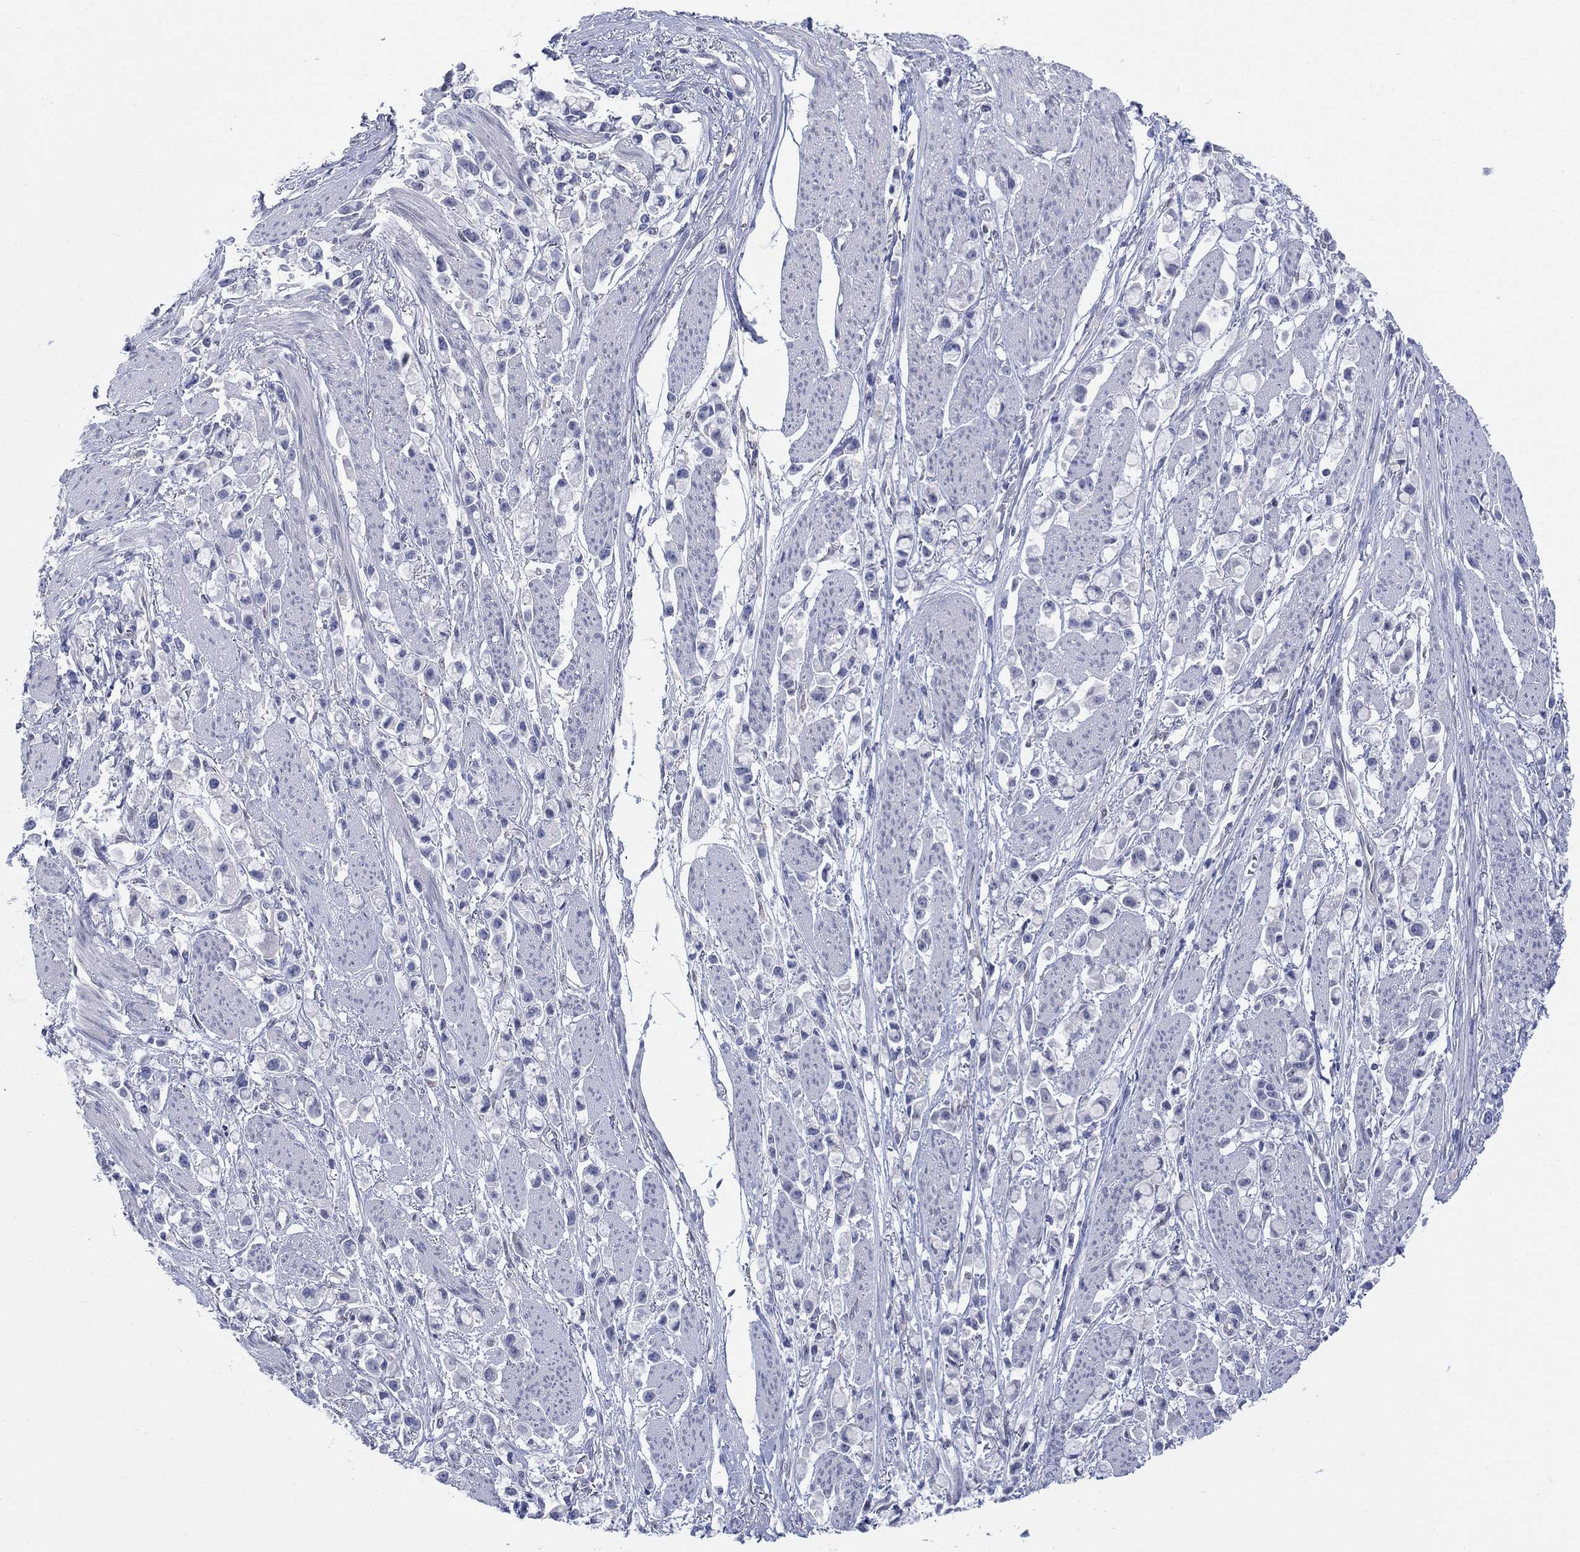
{"staining": {"intensity": "negative", "quantity": "none", "location": "none"}, "tissue": "stomach cancer", "cell_type": "Tumor cells", "image_type": "cancer", "snomed": [{"axis": "morphology", "description": "Adenocarcinoma, NOS"}, {"axis": "topography", "description": "Stomach"}], "caption": "This is a micrograph of IHC staining of stomach cancer, which shows no expression in tumor cells.", "gene": "EGFLAM", "patient": {"sex": "female", "age": 81}}